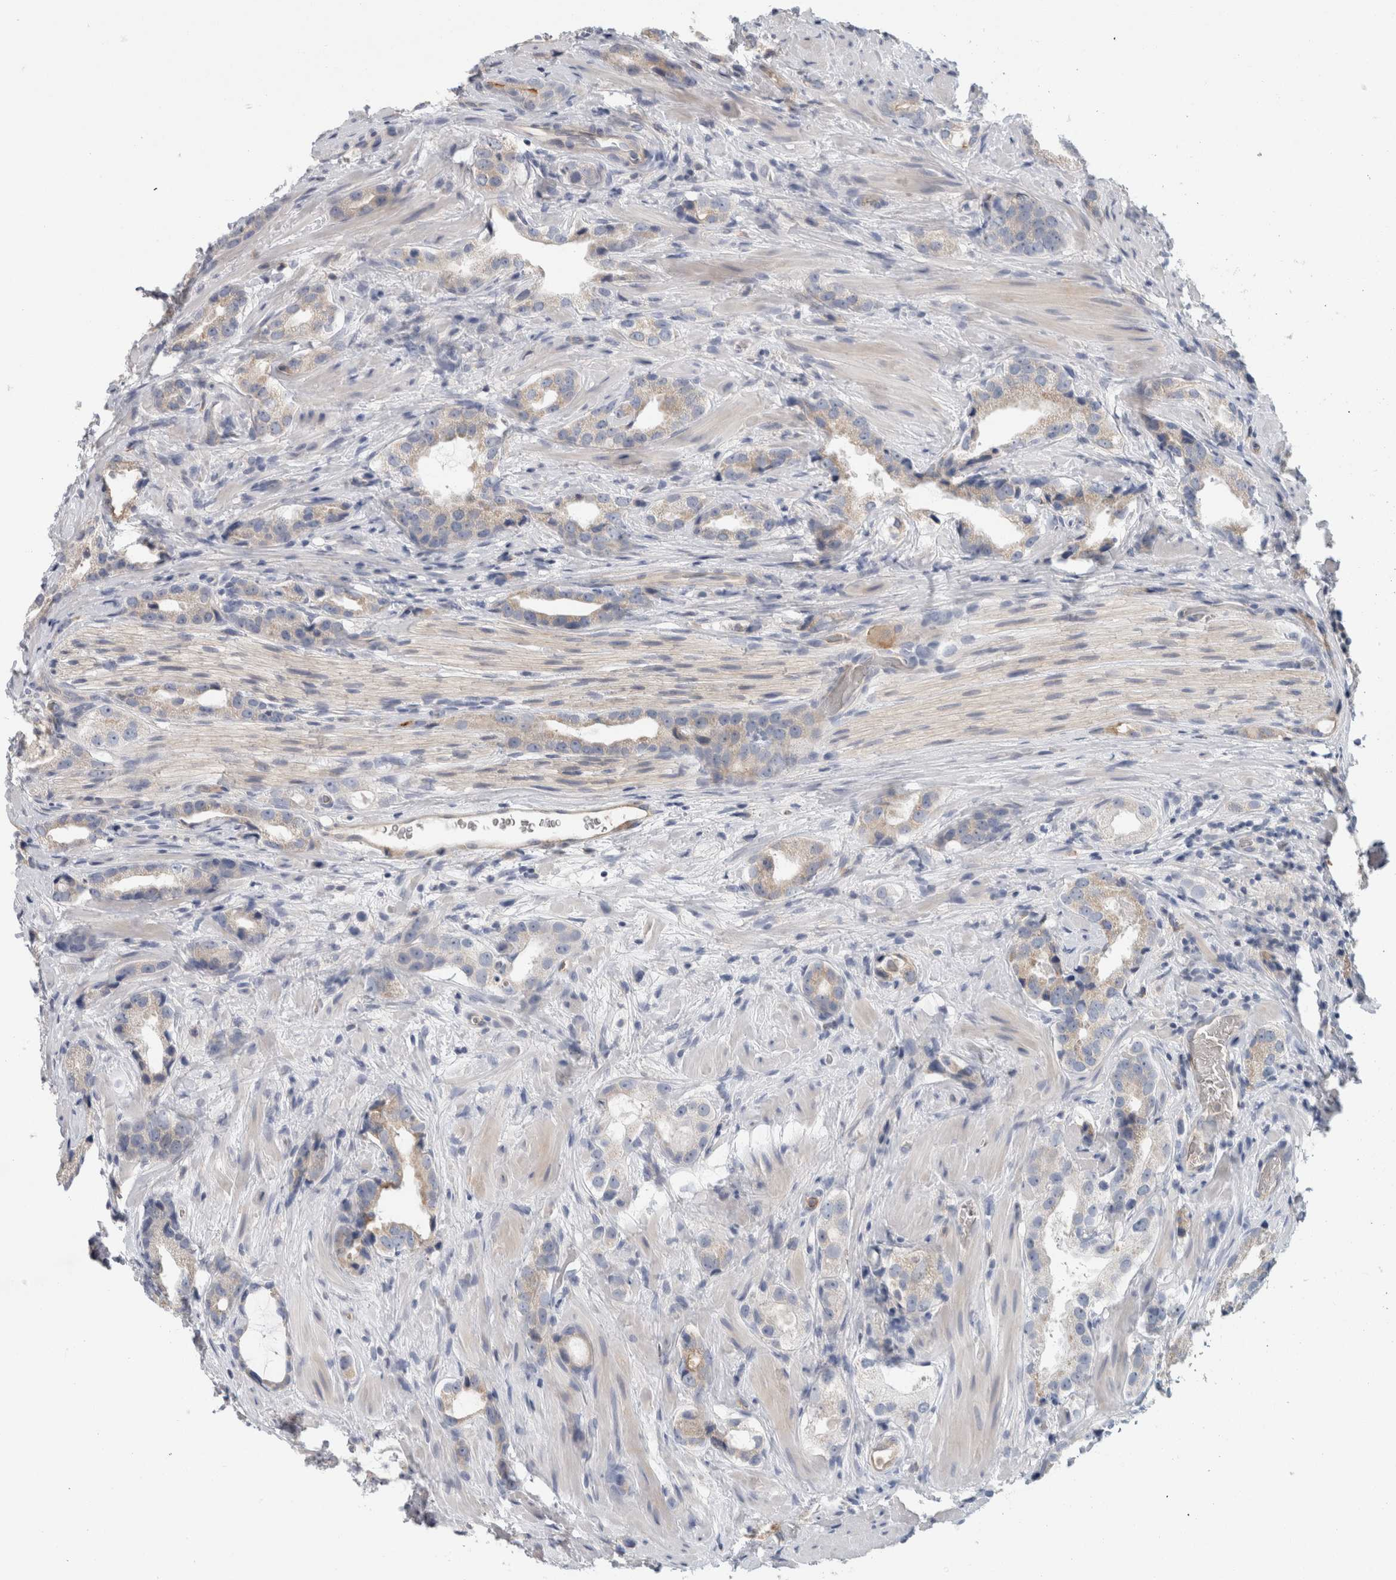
{"staining": {"intensity": "weak", "quantity": "25%-75%", "location": "cytoplasmic/membranous"}, "tissue": "prostate cancer", "cell_type": "Tumor cells", "image_type": "cancer", "snomed": [{"axis": "morphology", "description": "Adenocarcinoma, High grade"}, {"axis": "topography", "description": "Prostate"}], "caption": "Prostate adenocarcinoma (high-grade) stained for a protein (brown) demonstrates weak cytoplasmic/membranous positive expression in about 25%-75% of tumor cells.", "gene": "CD55", "patient": {"sex": "male", "age": 63}}